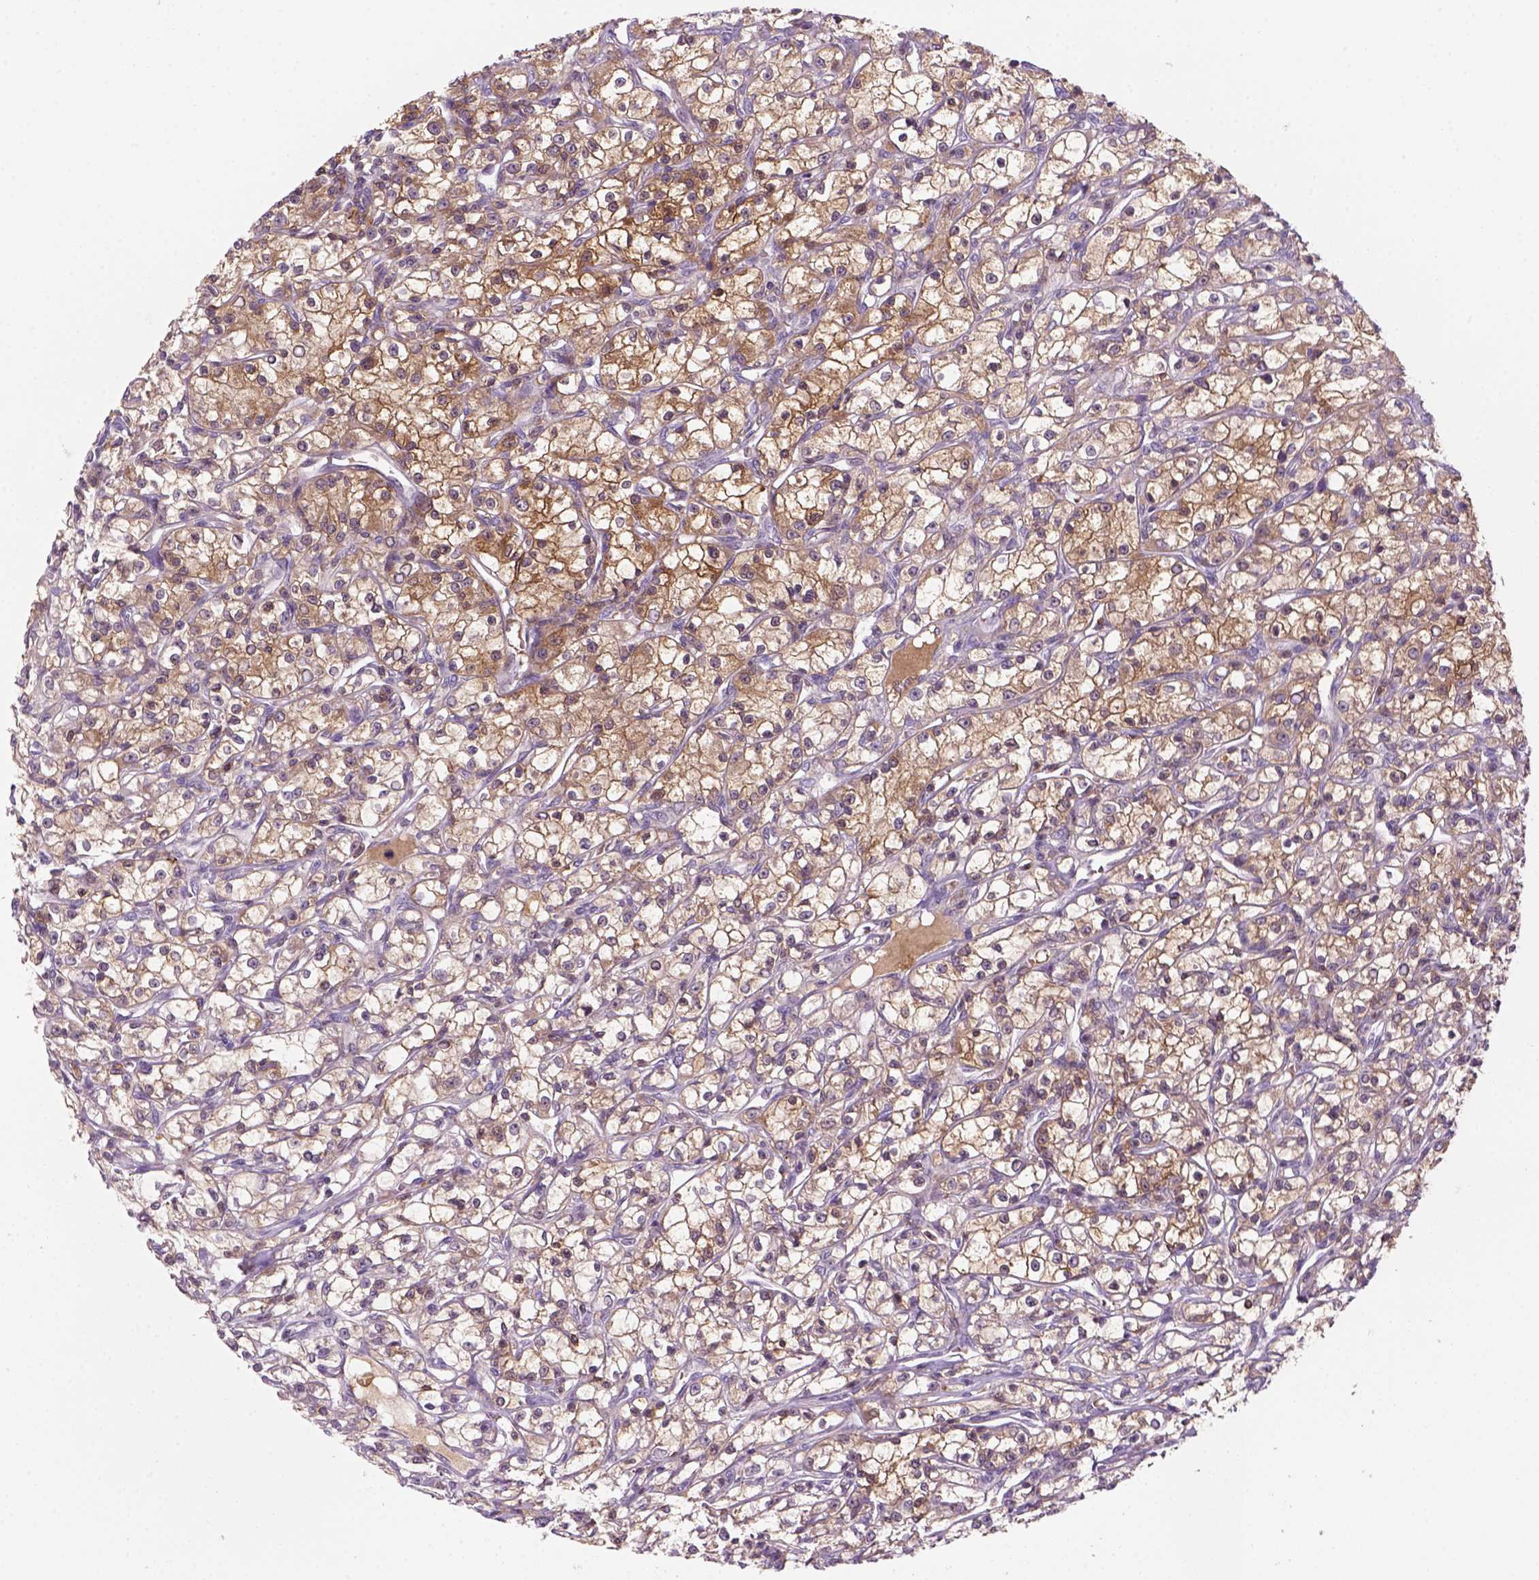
{"staining": {"intensity": "moderate", "quantity": ">75%", "location": "cytoplasmic/membranous"}, "tissue": "renal cancer", "cell_type": "Tumor cells", "image_type": "cancer", "snomed": [{"axis": "morphology", "description": "Adenocarcinoma, NOS"}, {"axis": "topography", "description": "Kidney"}], "caption": "Immunohistochemistry (IHC) (DAB) staining of human adenocarcinoma (renal) displays moderate cytoplasmic/membranous protein positivity in approximately >75% of tumor cells.", "gene": "GOT1", "patient": {"sex": "female", "age": 59}}